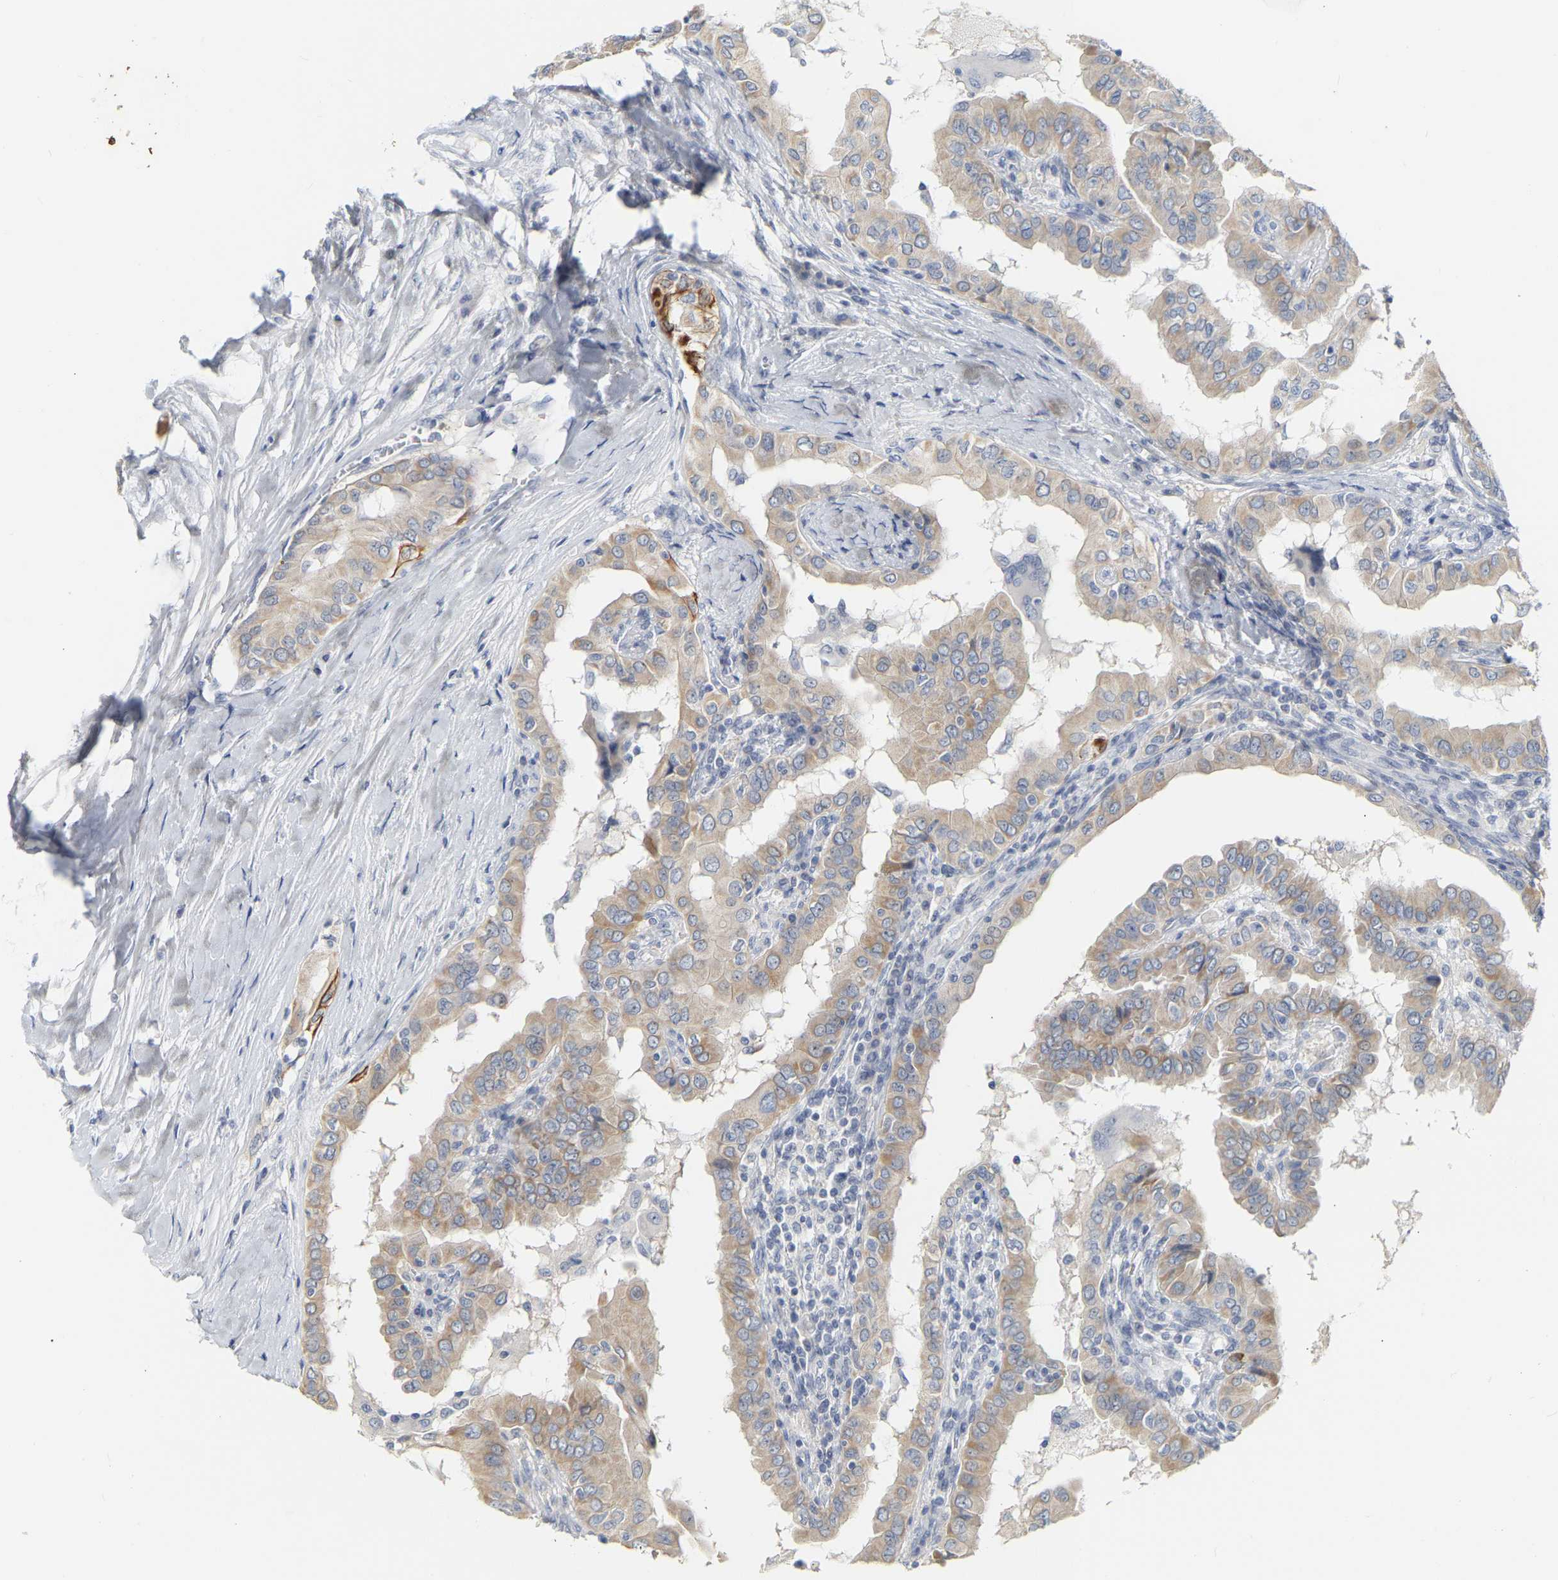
{"staining": {"intensity": "weak", "quantity": ">75%", "location": "cytoplasmic/membranous"}, "tissue": "thyroid cancer", "cell_type": "Tumor cells", "image_type": "cancer", "snomed": [{"axis": "morphology", "description": "Papillary adenocarcinoma, NOS"}, {"axis": "topography", "description": "Thyroid gland"}], "caption": "Papillary adenocarcinoma (thyroid) stained with a brown dye reveals weak cytoplasmic/membranous positive expression in approximately >75% of tumor cells.", "gene": "KRT76", "patient": {"sex": "male", "age": 33}}